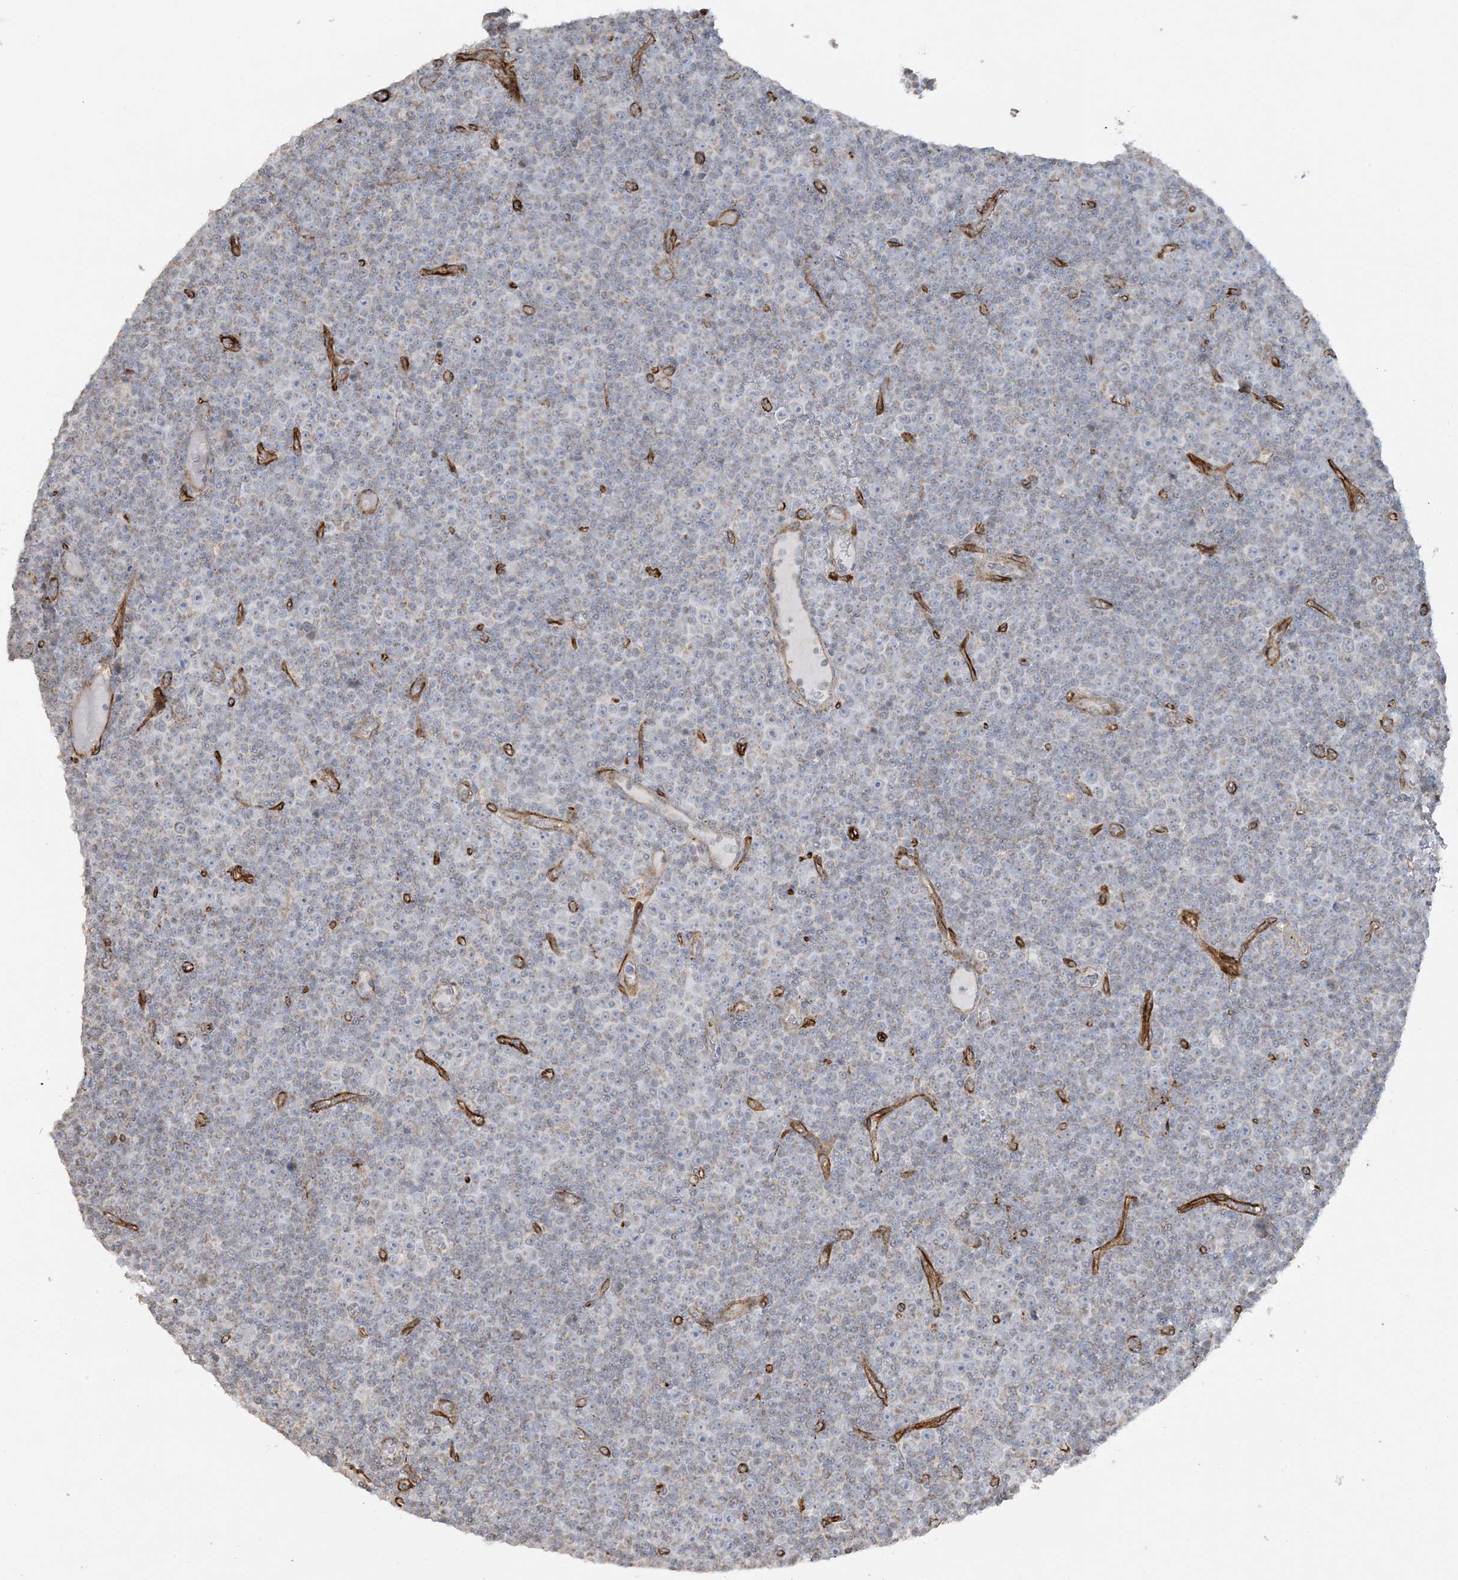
{"staining": {"intensity": "weak", "quantity": "<25%", "location": "cytoplasmic/membranous"}, "tissue": "lymphoma", "cell_type": "Tumor cells", "image_type": "cancer", "snomed": [{"axis": "morphology", "description": "Malignant lymphoma, non-Hodgkin's type, Low grade"}, {"axis": "topography", "description": "Lymph node"}], "caption": "Tumor cells show no significant staining in low-grade malignant lymphoma, non-Hodgkin's type.", "gene": "AGA", "patient": {"sex": "female", "age": 67}}